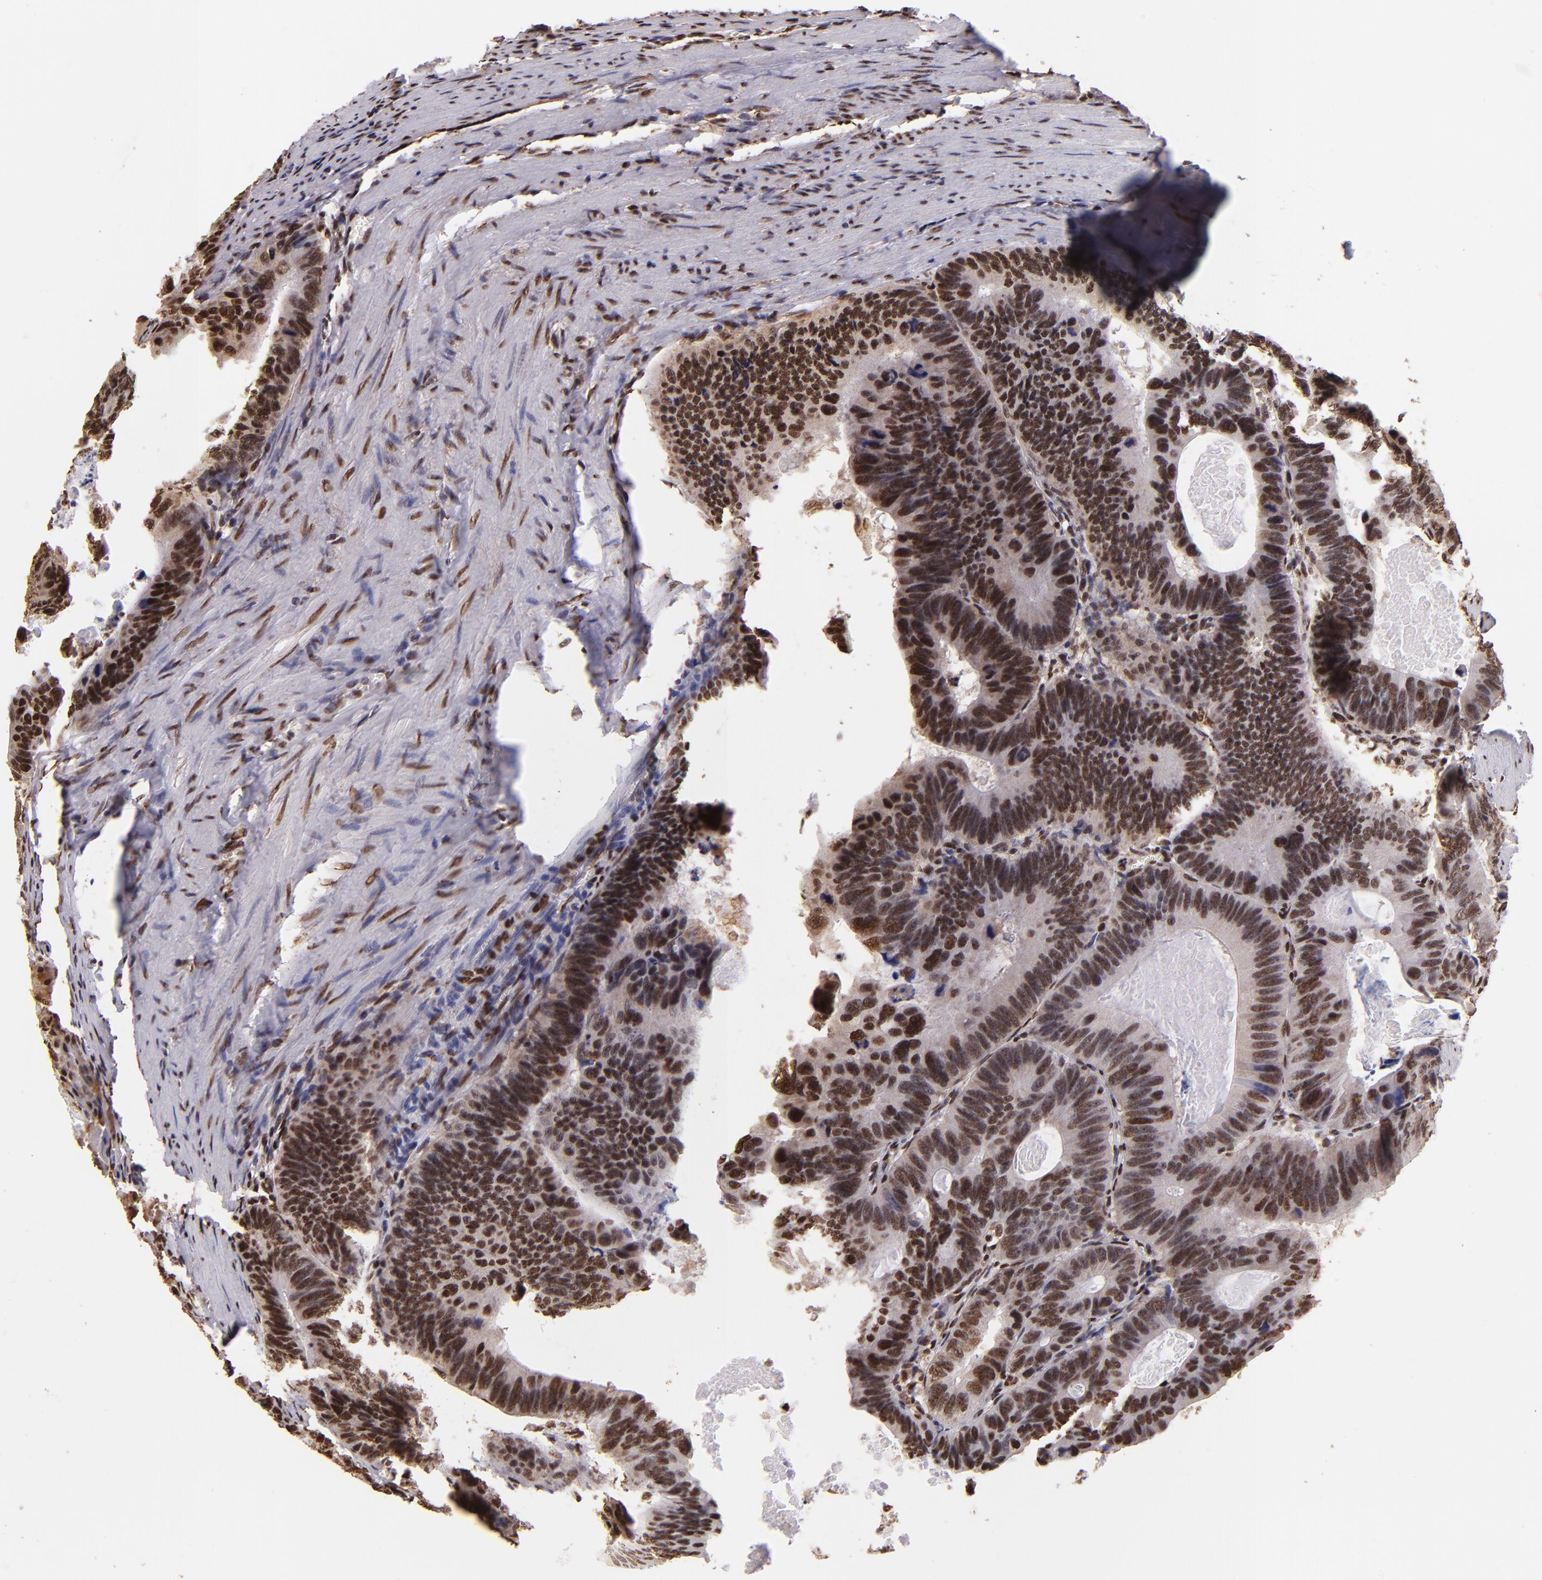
{"staining": {"intensity": "strong", "quantity": ">75%", "location": "nuclear"}, "tissue": "colorectal cancer", "cell_type": "Tumor cells", "image_type": "cancer", "snomed": [{"axis": "morphology", "description": "Adenocarcinoma, NOS"}, {"axis": "topography", "description": "Colon"}], "caption": "Strong nuclear staining is present in about >75% of tumor cells in adenocarcinoma (colorectal).", "gene": "SP1", "patient": {"sex": "female", "age": 55}}